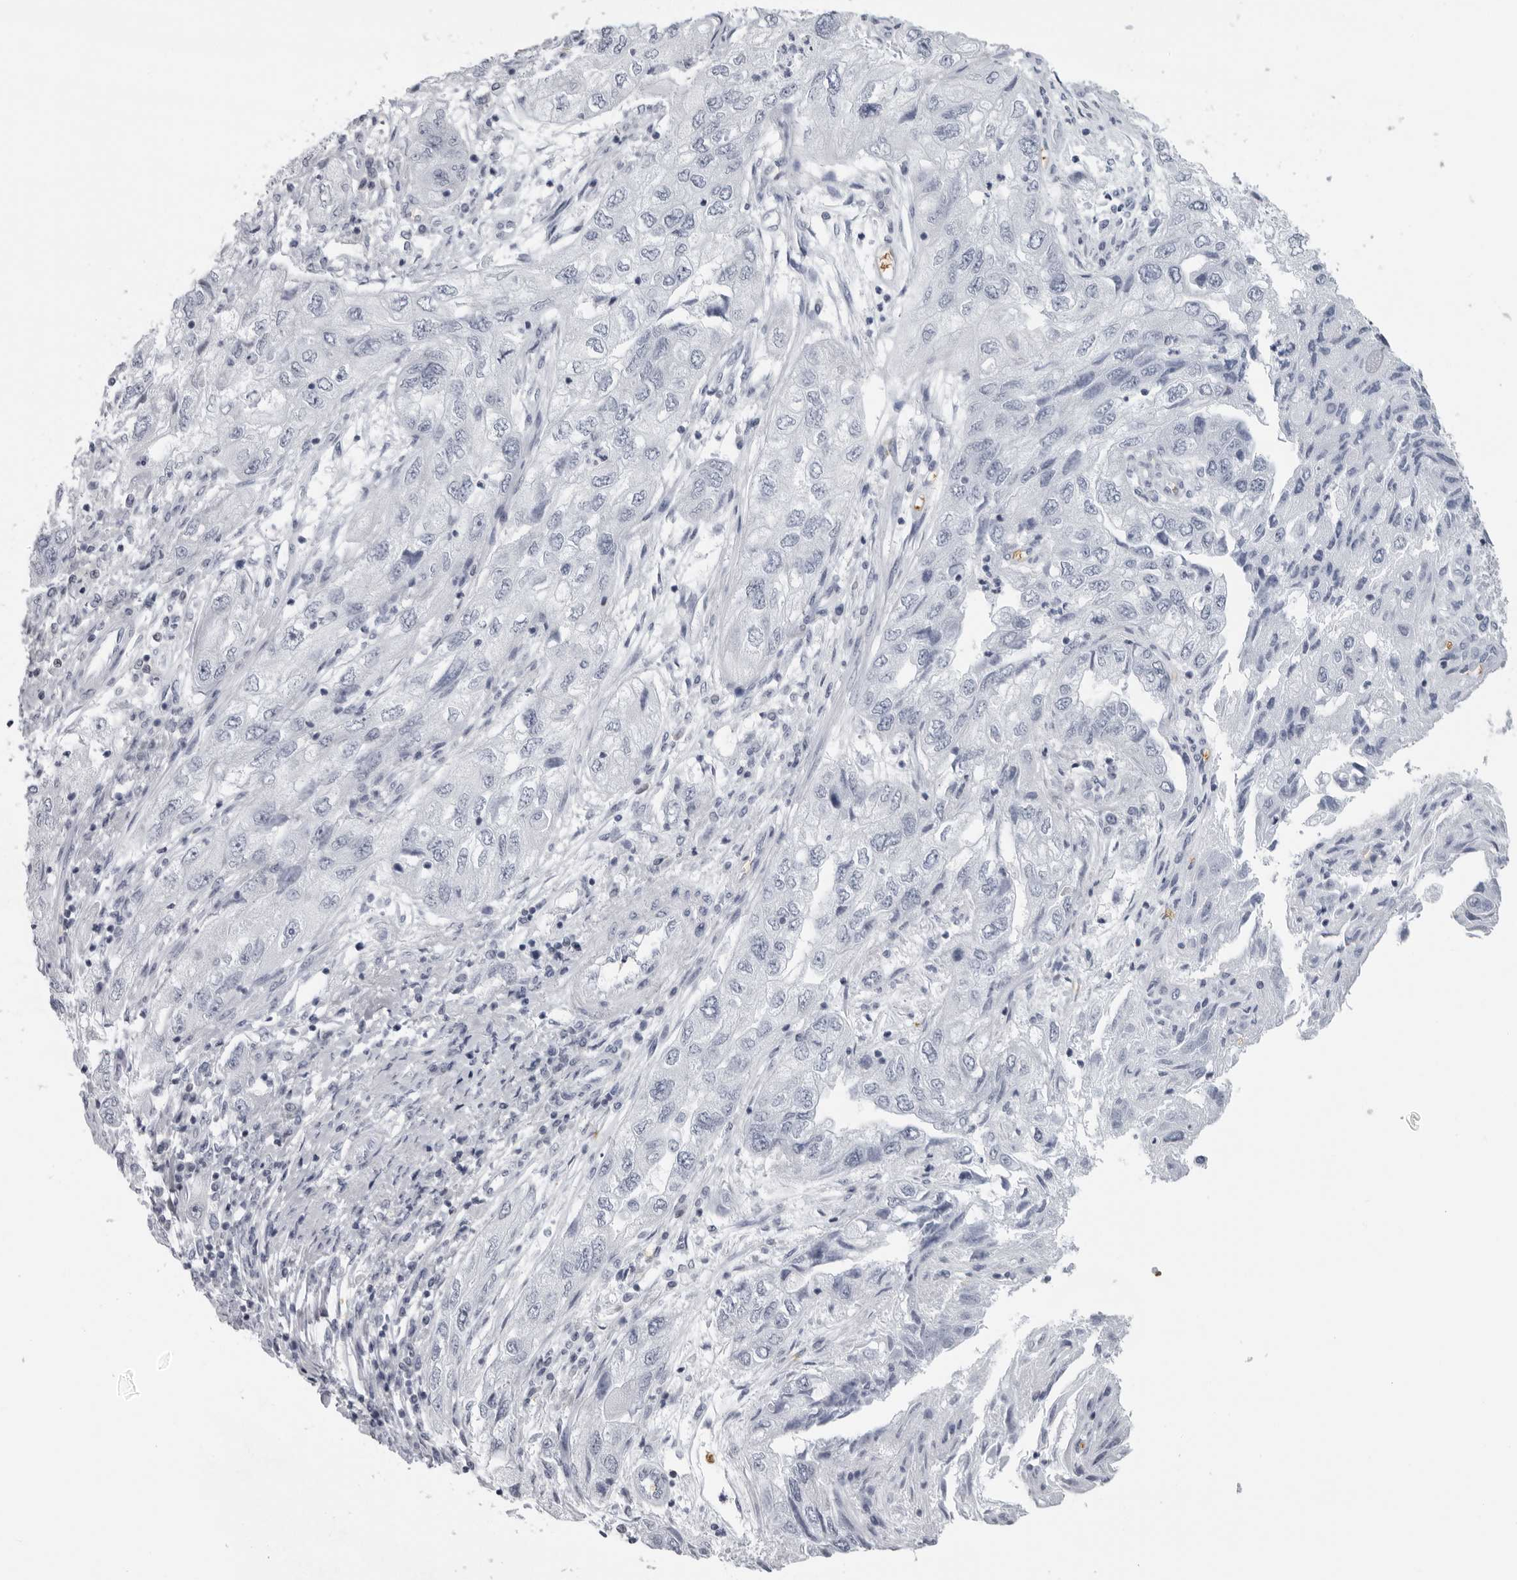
{"staining": {"intensity": "negative", "quantity": "none", "location": "none"}, "tissue": "endometrial cancer", "cell_type": "Tumor cells", "image_type": "cancer", "snomed": [{"axis": "morphology", "description": "Adenocarcinoma, NOS"}, {"axis": "topography", "description": "Endometrium"}], "caption": "Immunohistochemistry histopathology image of neoplastic tissue: endometrial cancer stained with DAB (3,3'-diaminobenzidine) shows no significant protein expression in tumor cells.", "gene": "EPB41", "patient": {"sex": "female", "age": 49}}